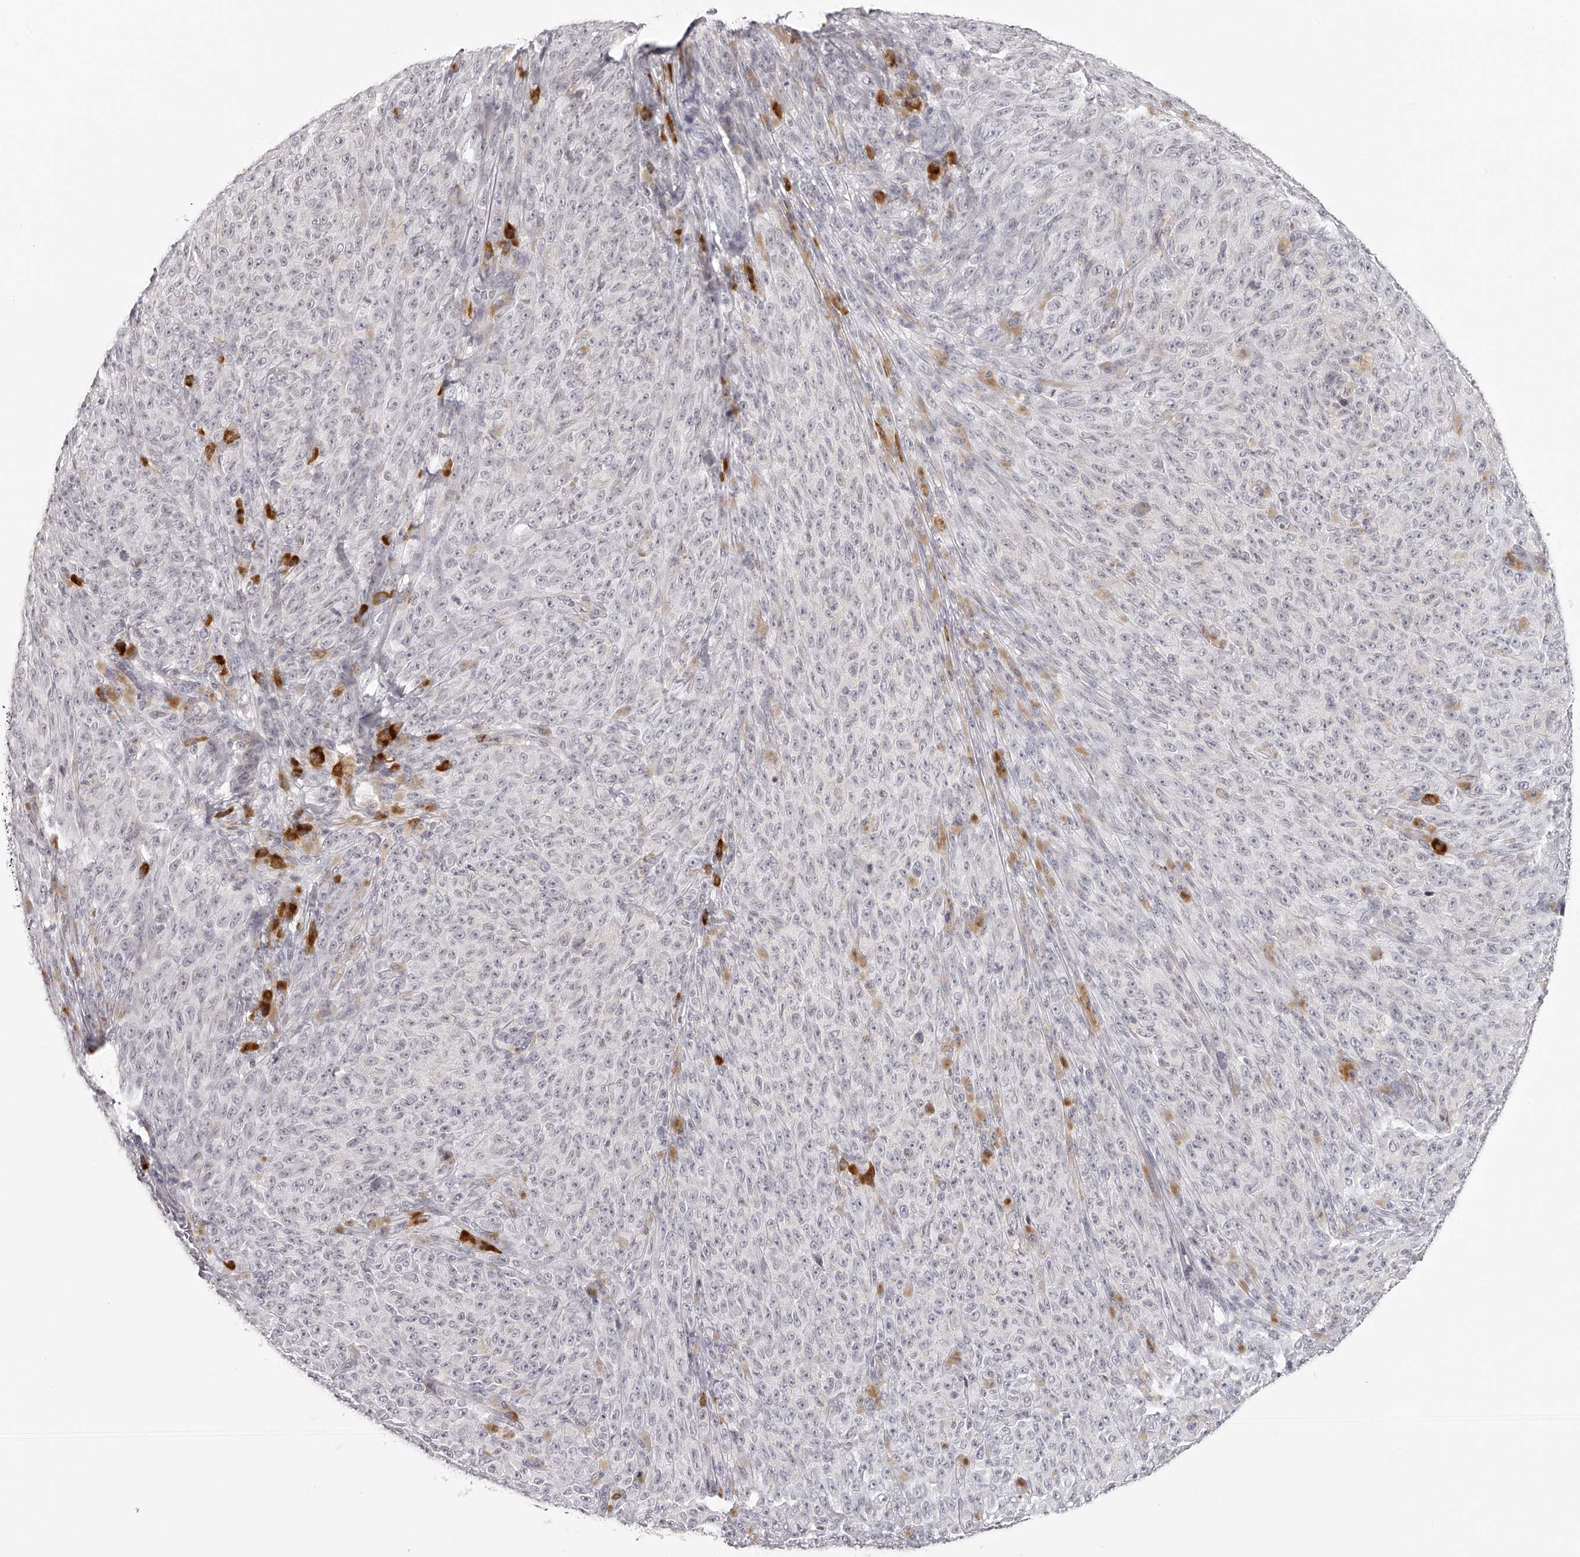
{"staining": {"intensity": "negative", "quantity": "none", "location": "none"}, "tissue": "melanoma", "cell_type": "Tumor cells", "image_type": "cancer", "snomed": [{"axis": "morphology", "description": "Malignant melanoma, NOS"}, {"axis": "topography", "description": "Skin"}], "caption": "DAB immunohistochemical staining of malignant melanoma reveals no significant positivity in tumor cells.", "gene": "SEC11C", "patient": {"sex": "female", "age": 82}}